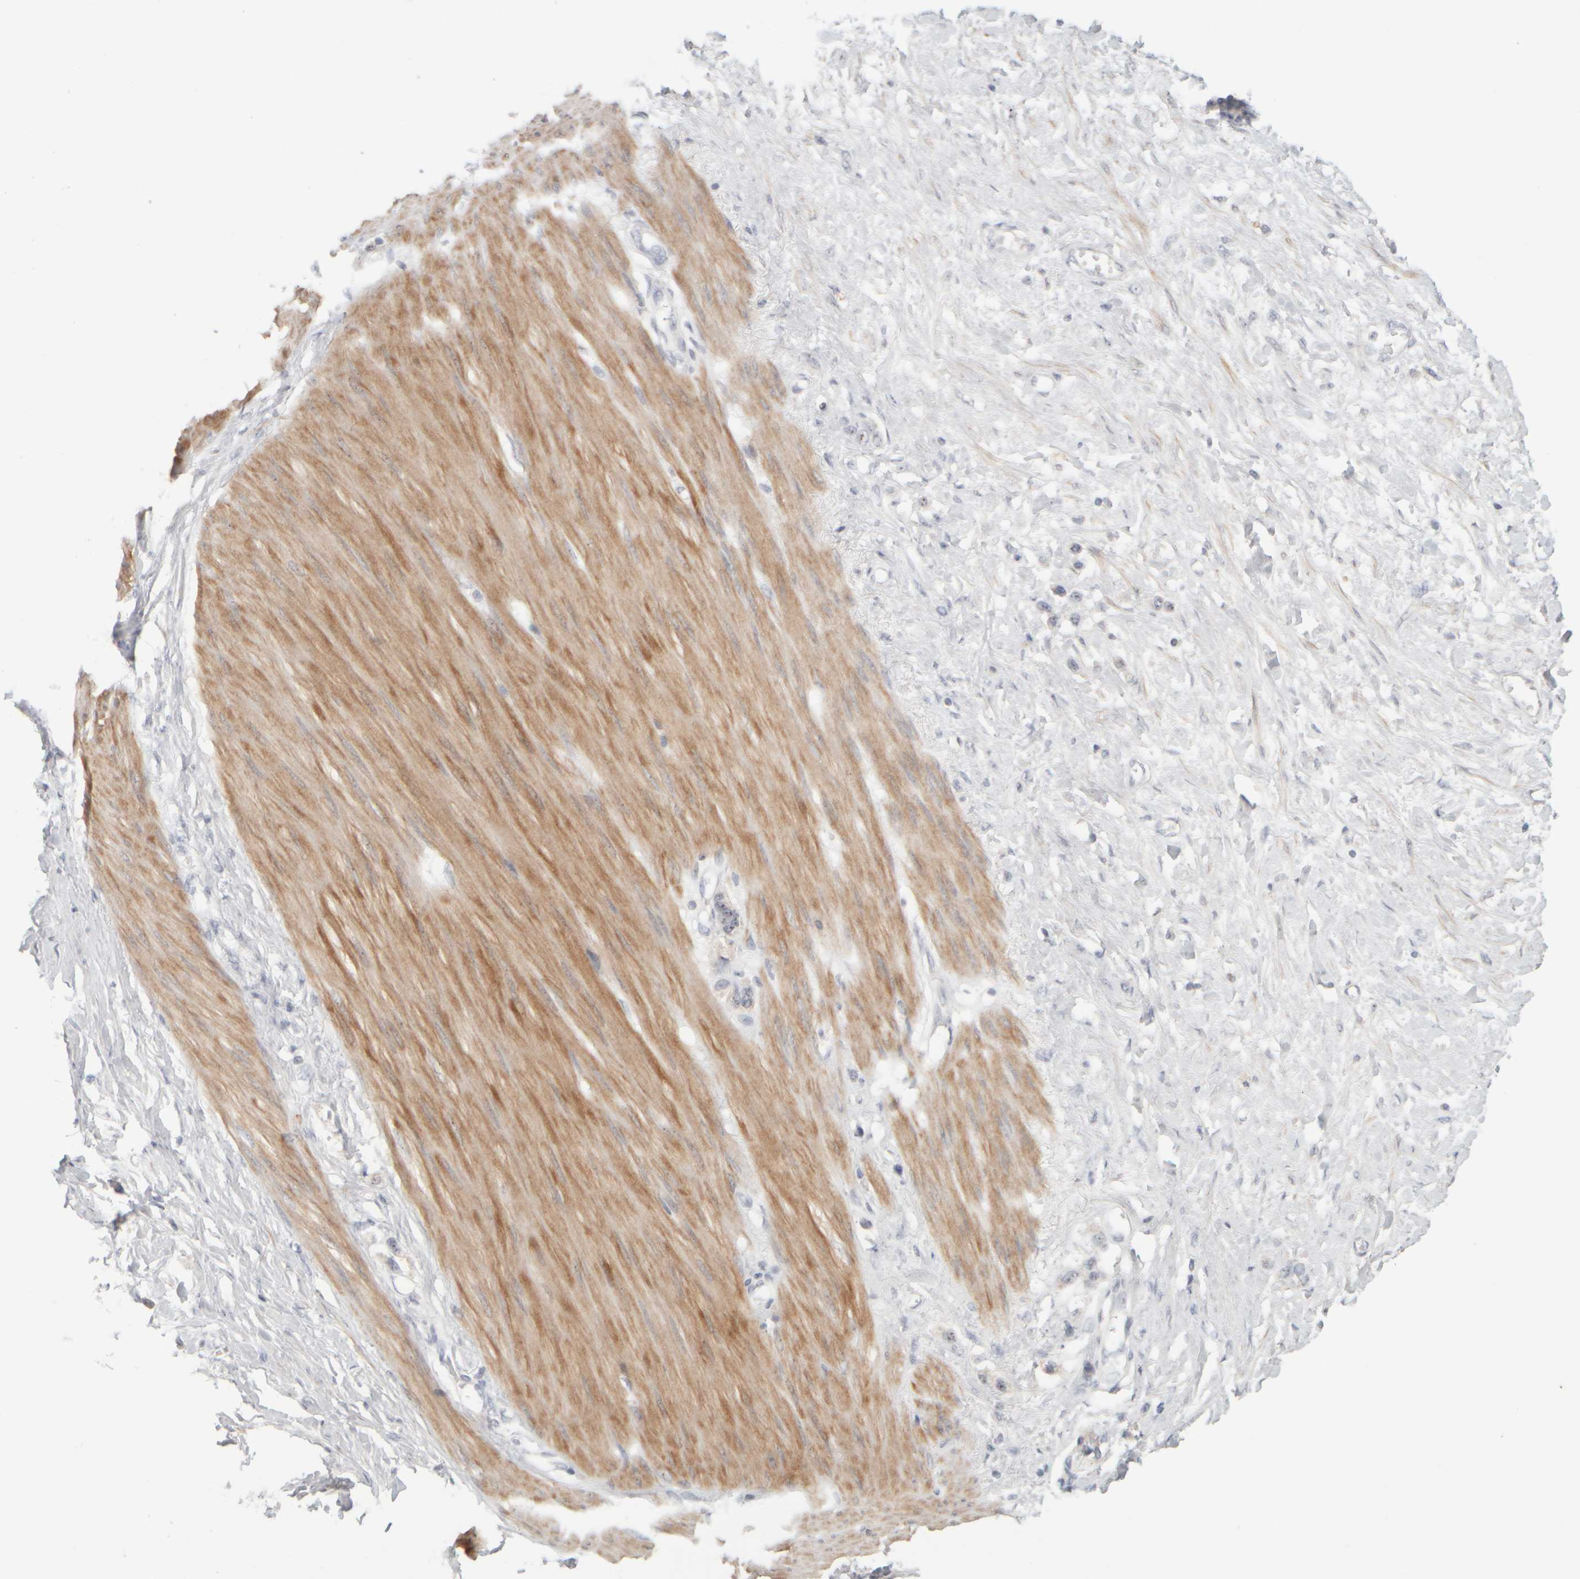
{"staining": {"intensity": "moderate", "quantity": "<25%", "location": "nuclear"}, "tissue": "stomach cancer", "cell_type": "Tumor cells", "image_type": "cancer", "snomed": [{"axis": "morphology", "description": "Adenocarcinoma, NOS"}, {"axis": "topography", "description": "Stomach"}], "caption": "Human adenocarcinoma (stomach) stained with a protein marker demonstrates moderate staining in tumor cells.", "gene": "DCXR", "patient": {"sex": "female", "age": 65}}